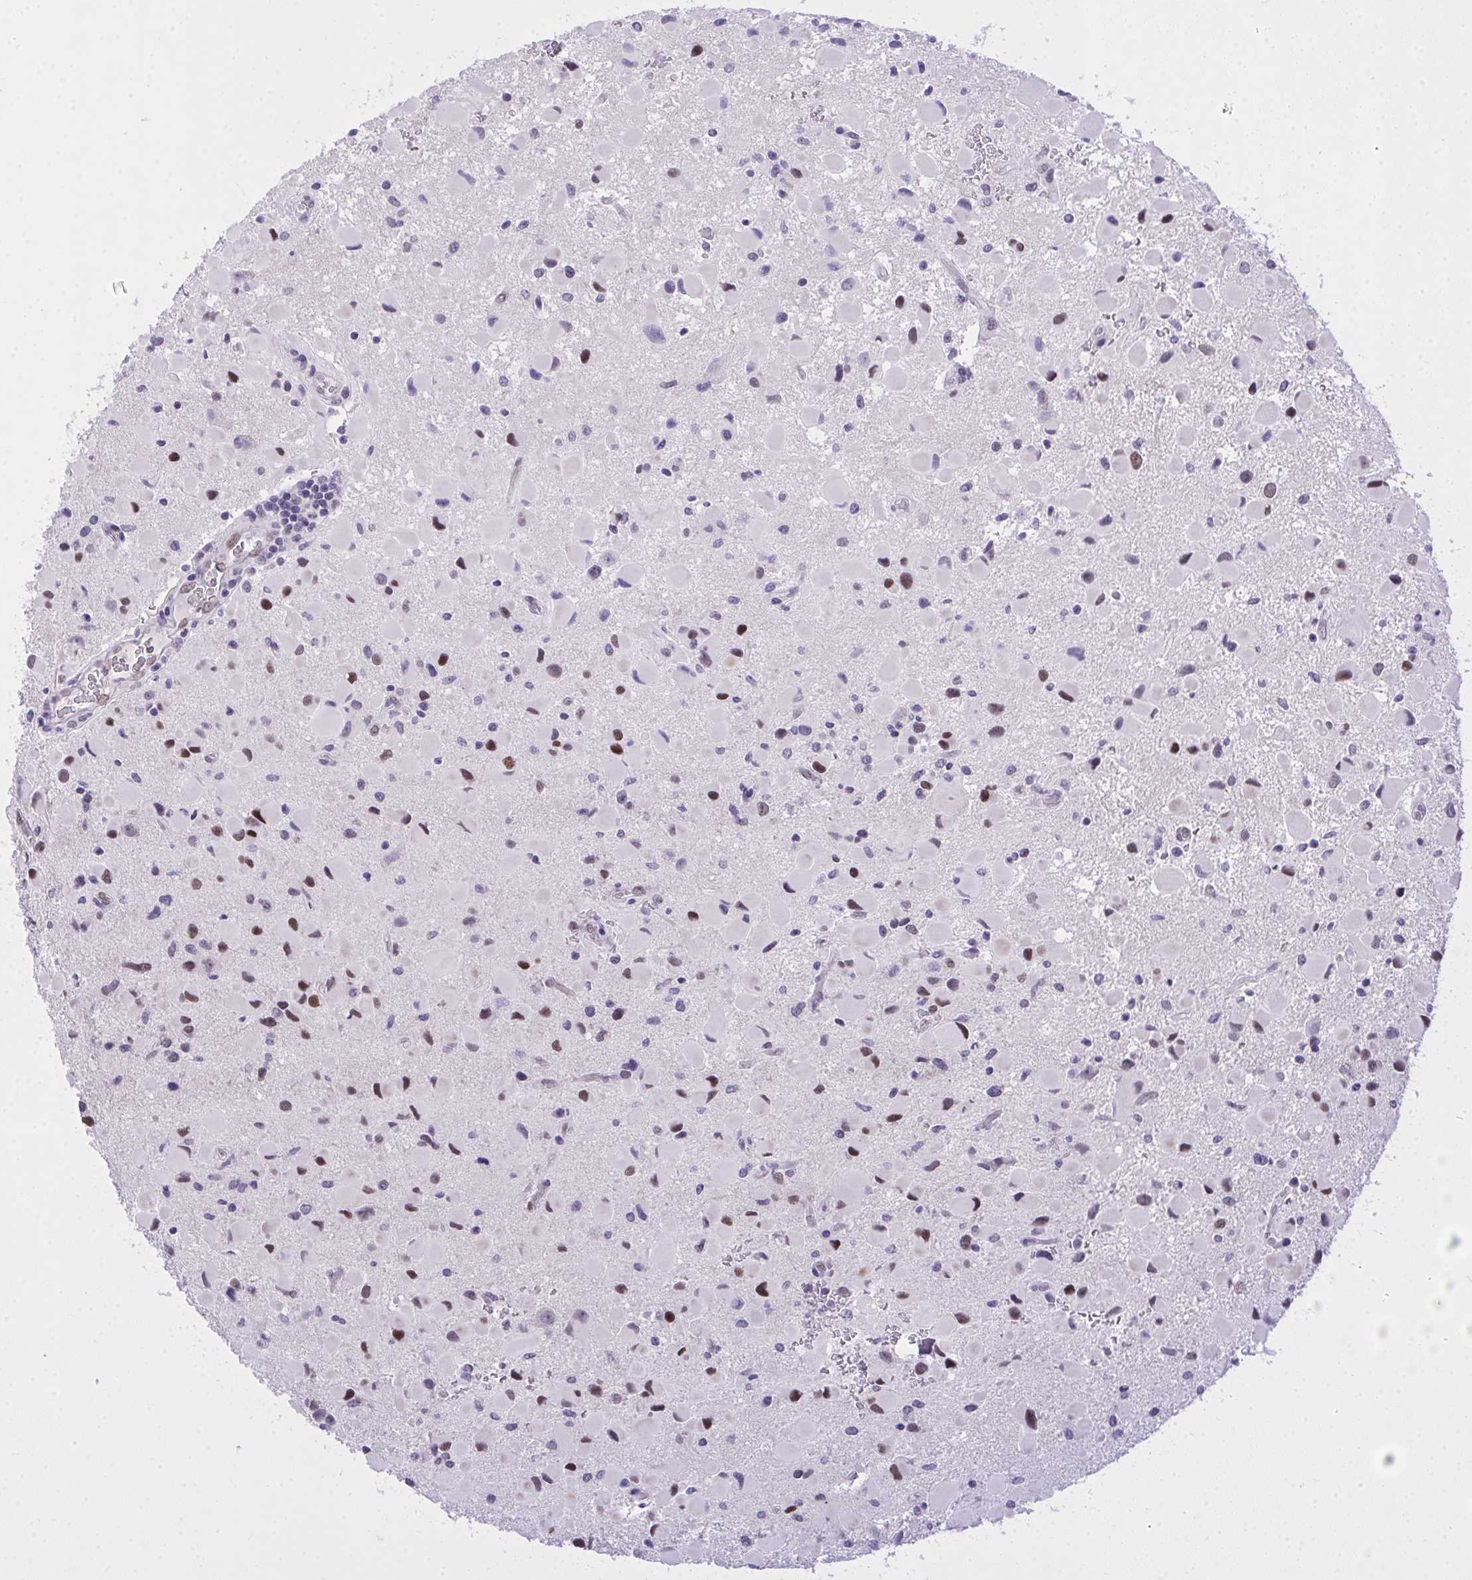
{"staining": {"intensity": "moderate", "quantity": "<25%", "location": "nuclear"}, "tissue": "glioma", "cell_type": "Tumor cells", "image_type": "cancer", "snomed": [{"axis": "morphology", "description": "Glioma, malignant, Low grade"}, {"axis": "topography", "description": "Brain"}], "caption": "Immunohistochemistry (IHC) of human low-grade glioma (malignant) exhibits low levels of moderate nuclear staining in approximately <25% of tumor cells.", "gene": "TEAD4", "patient": {"sex": "female", "age": 32}}